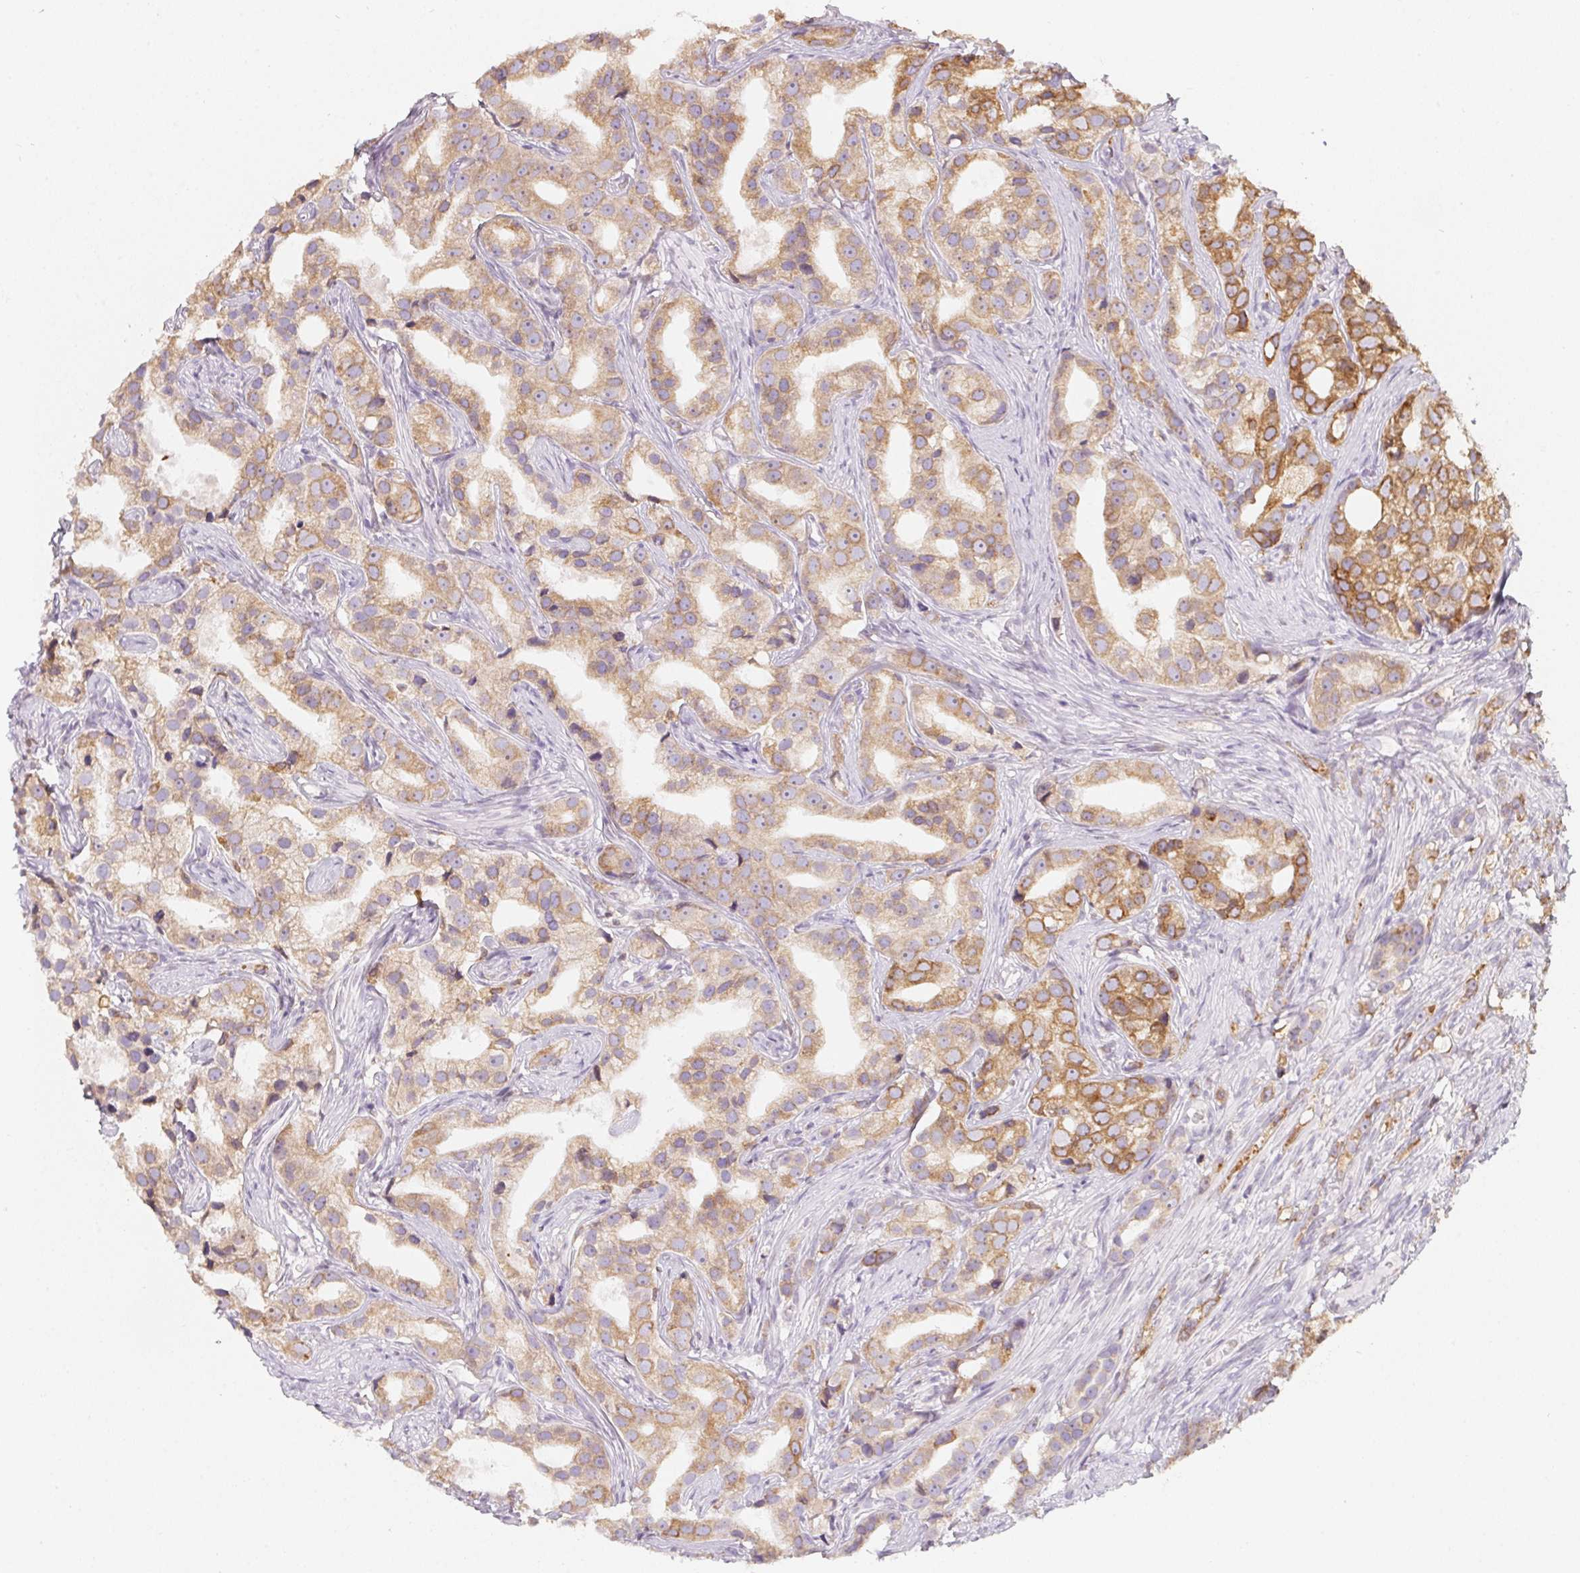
{"staining": {"intensity": "moderate", "quantity": ">75%", "location": "cytoplasmic/membranous"}, "tissue": "prostate cancer", "cell_type": "Tumor cells", "image_type": "cancer", "snomed": [{"axis": "morphology", "description": "Adenocarcinoma, High grade"}, {"axis": "topography", "description": "Prostate"}], "caption": "There is medium levels of moderate cytoplasmic/membranous staining in tumor cells of prostate cancer, as demonstrated by immunohistochemical staining (brown color).", "gene": "SOAT1", "patient": {"sex": "male", "age": 75}}